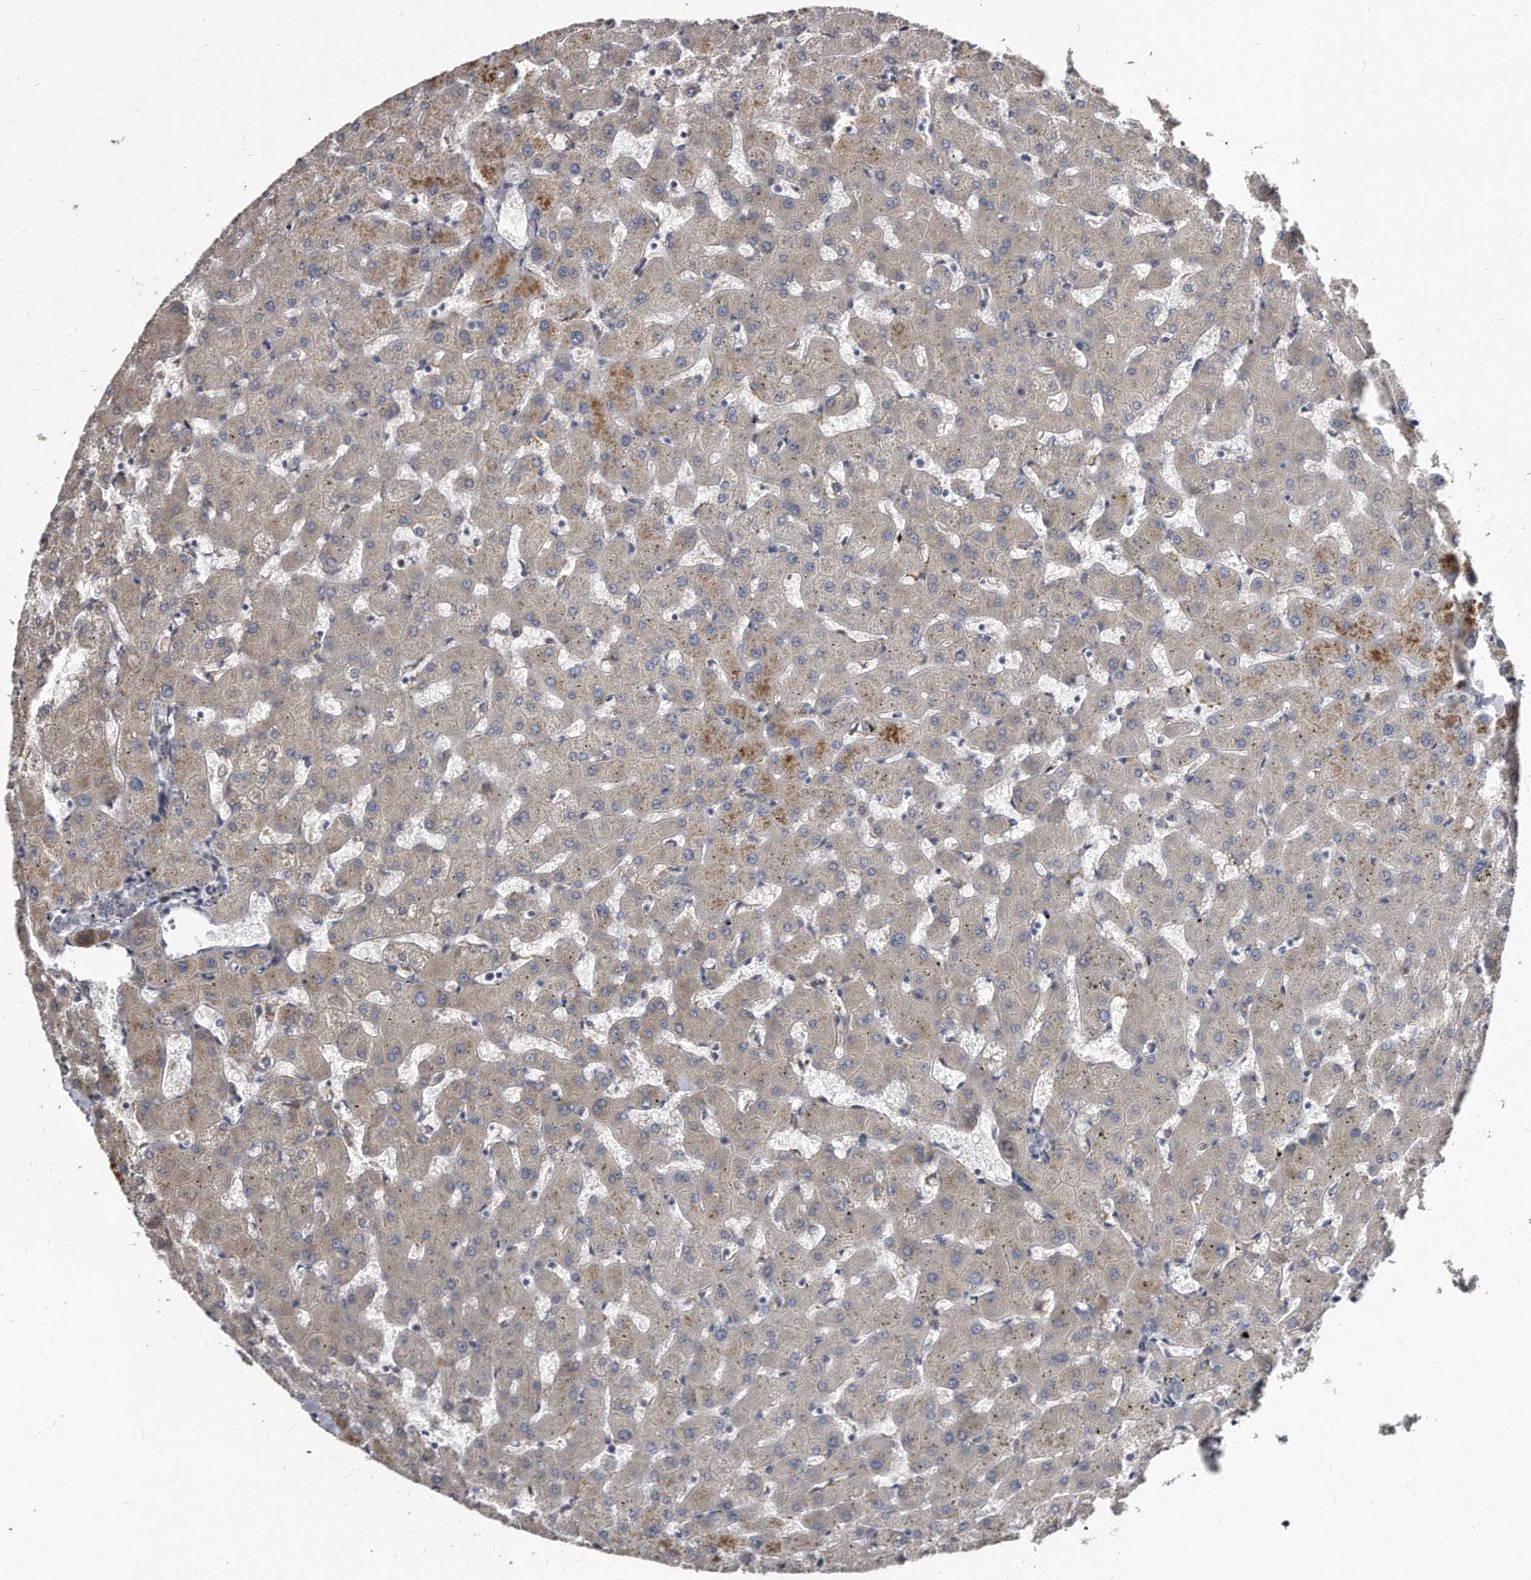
{"staining": {"intensity": "weak", "quantity": "<25%", "location": "cytoplasmic/membranous"}, "tissue": "liver", "cell_type": "Cholangiocytes", "image_type": "normal", "snomed": [{"axis": "morphology", "description": "Normal tissue, NOS"}, {"axis": "topography", "description": "Liver"}], "caption": "This is an IHC micrograph of normal human liver. There is no expression in cholangiocytes.", "gene": "KLHDC3", "patient": {"sex": "female", "age": 63}}